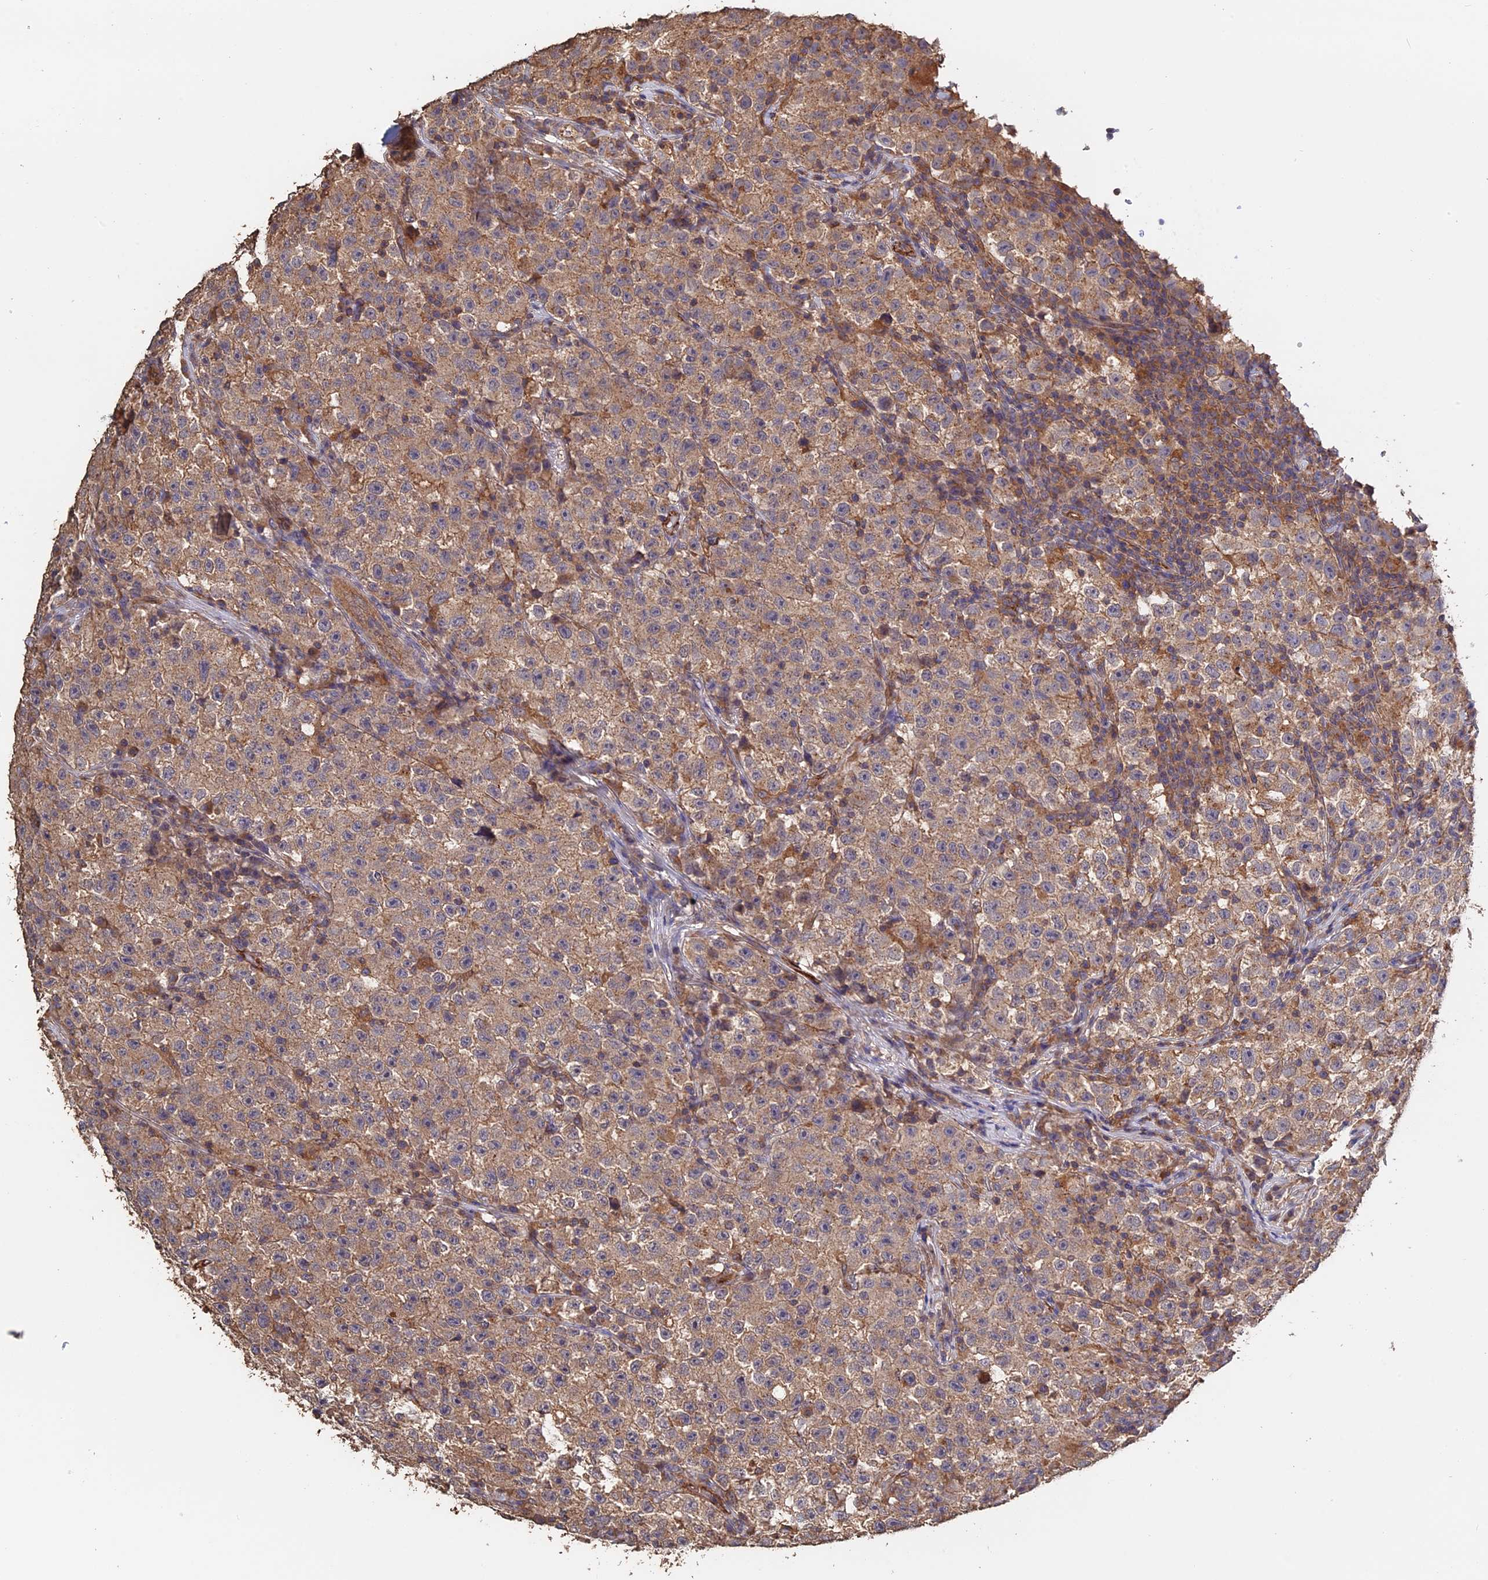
{"staining": {"intensity": "moderate", "quantity": ">75%", "location": "cytoplasmic/membranous"}, "tissue": "testis cancer", "cell_type": "Tumor cells", "image_type": "cancer", "snomed": [{"axis": "morphology", "description": "Seminoma, NOS"}, {"axis": "topography", "description": "Testis"}], "caption": "Protein expression analysis of testis cancer (seminoma) displays moderate cytoplasmic/membranous positivity in approximately >75% of tumor cells.", "gene": "PIGQ", "patient": {"sex": "male", "age": 22}}